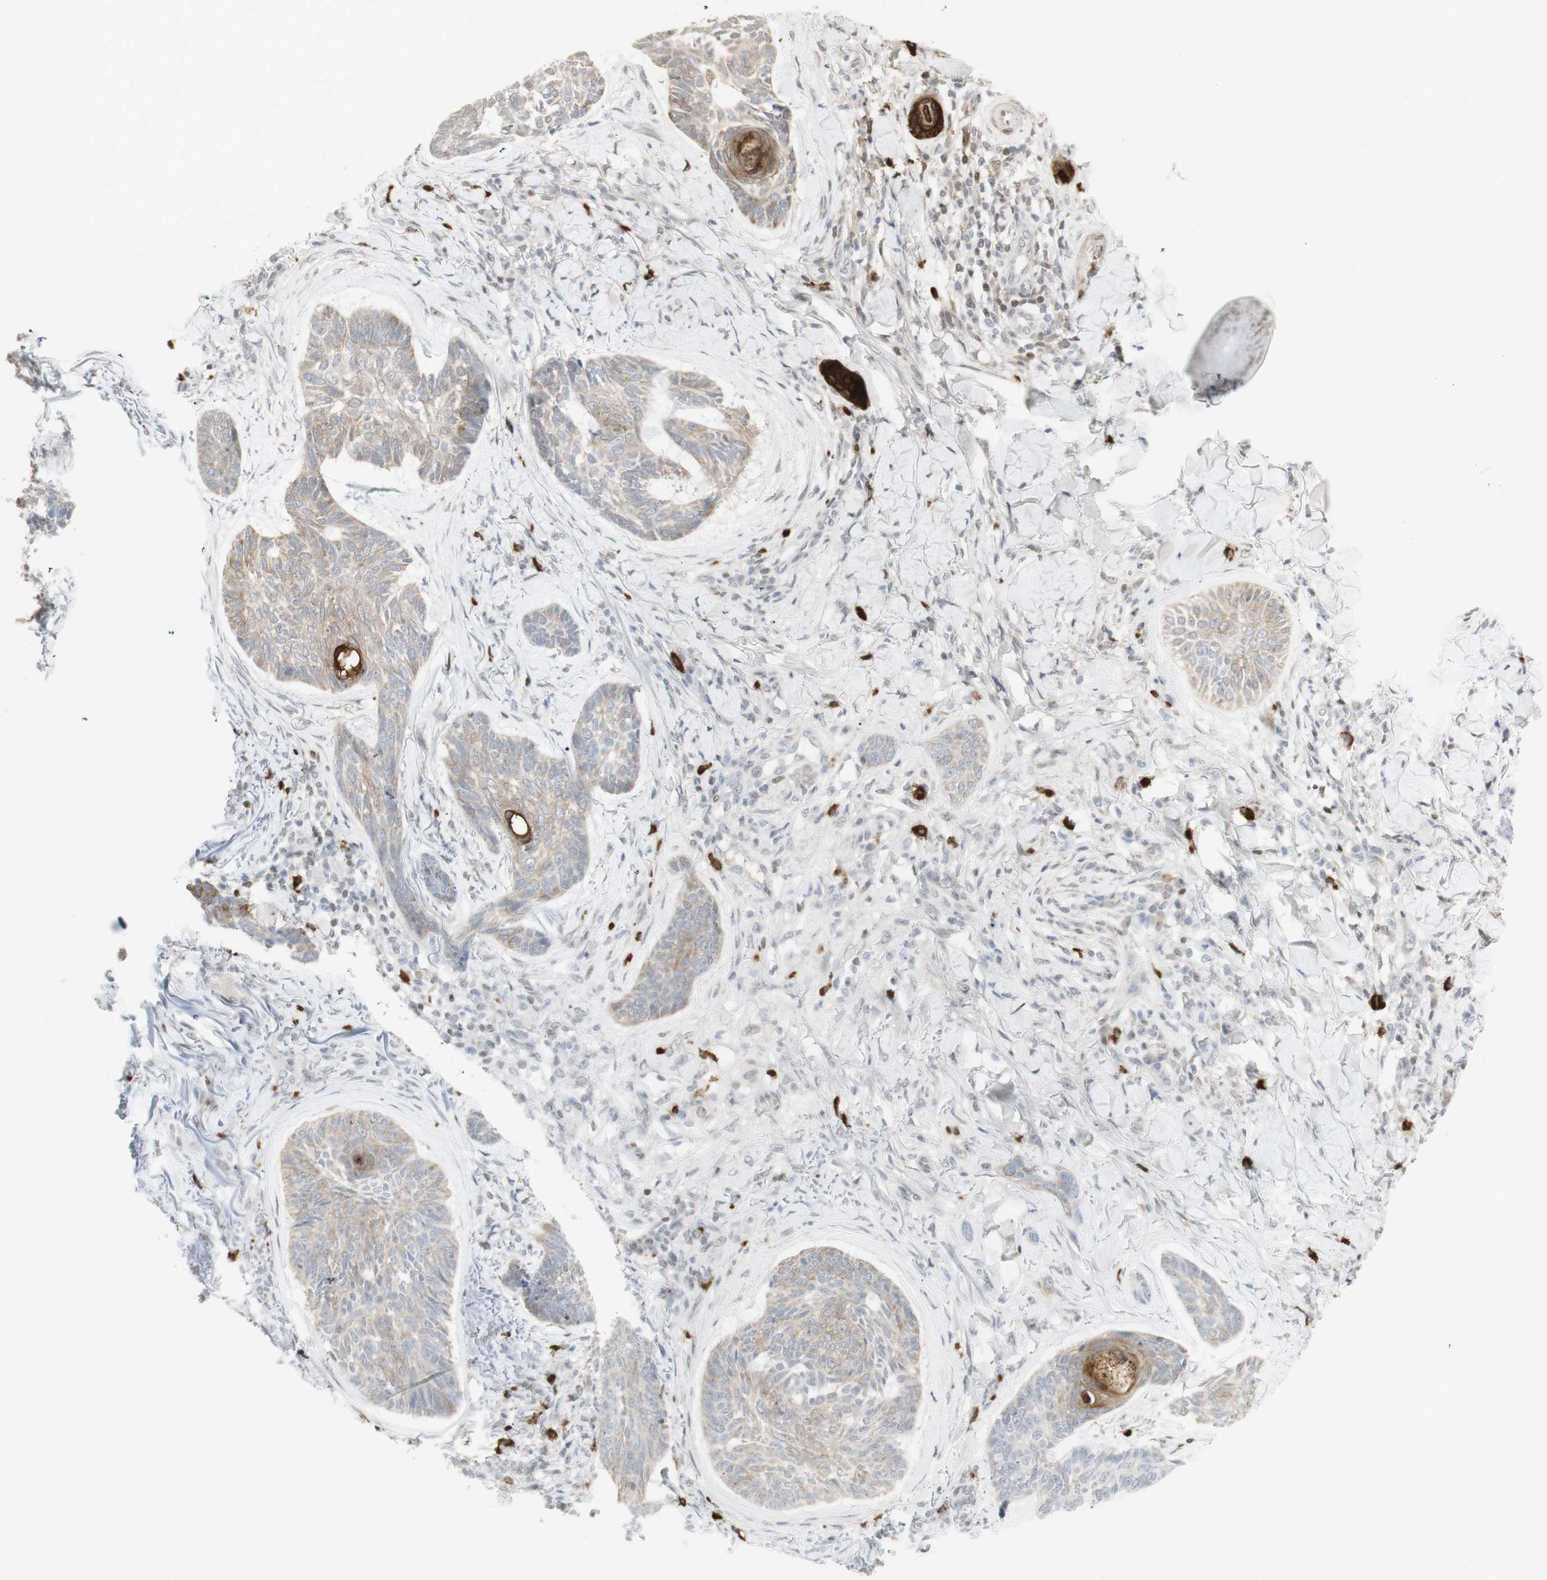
{"staining": {"intensity": "weak", "quantity": ">75%", "location": "cytoplasmic/membranous"}, "tissue": "skin cancer", "cell_type": "Tumor cells", "image_type": "cancer", "snomed": [{"axis": "morphology", "description": "Basal cell carcinoma"}, {"axis": "topography", "description": "Skin"}], "caption": "Weak cytoplasmic/membranous protein expression is seen in about >75% of tumor cells in skin cancer (basal cell carcinoma).", "gene": "C1orf116", "patient": {"sex": "male", "age": 43}}